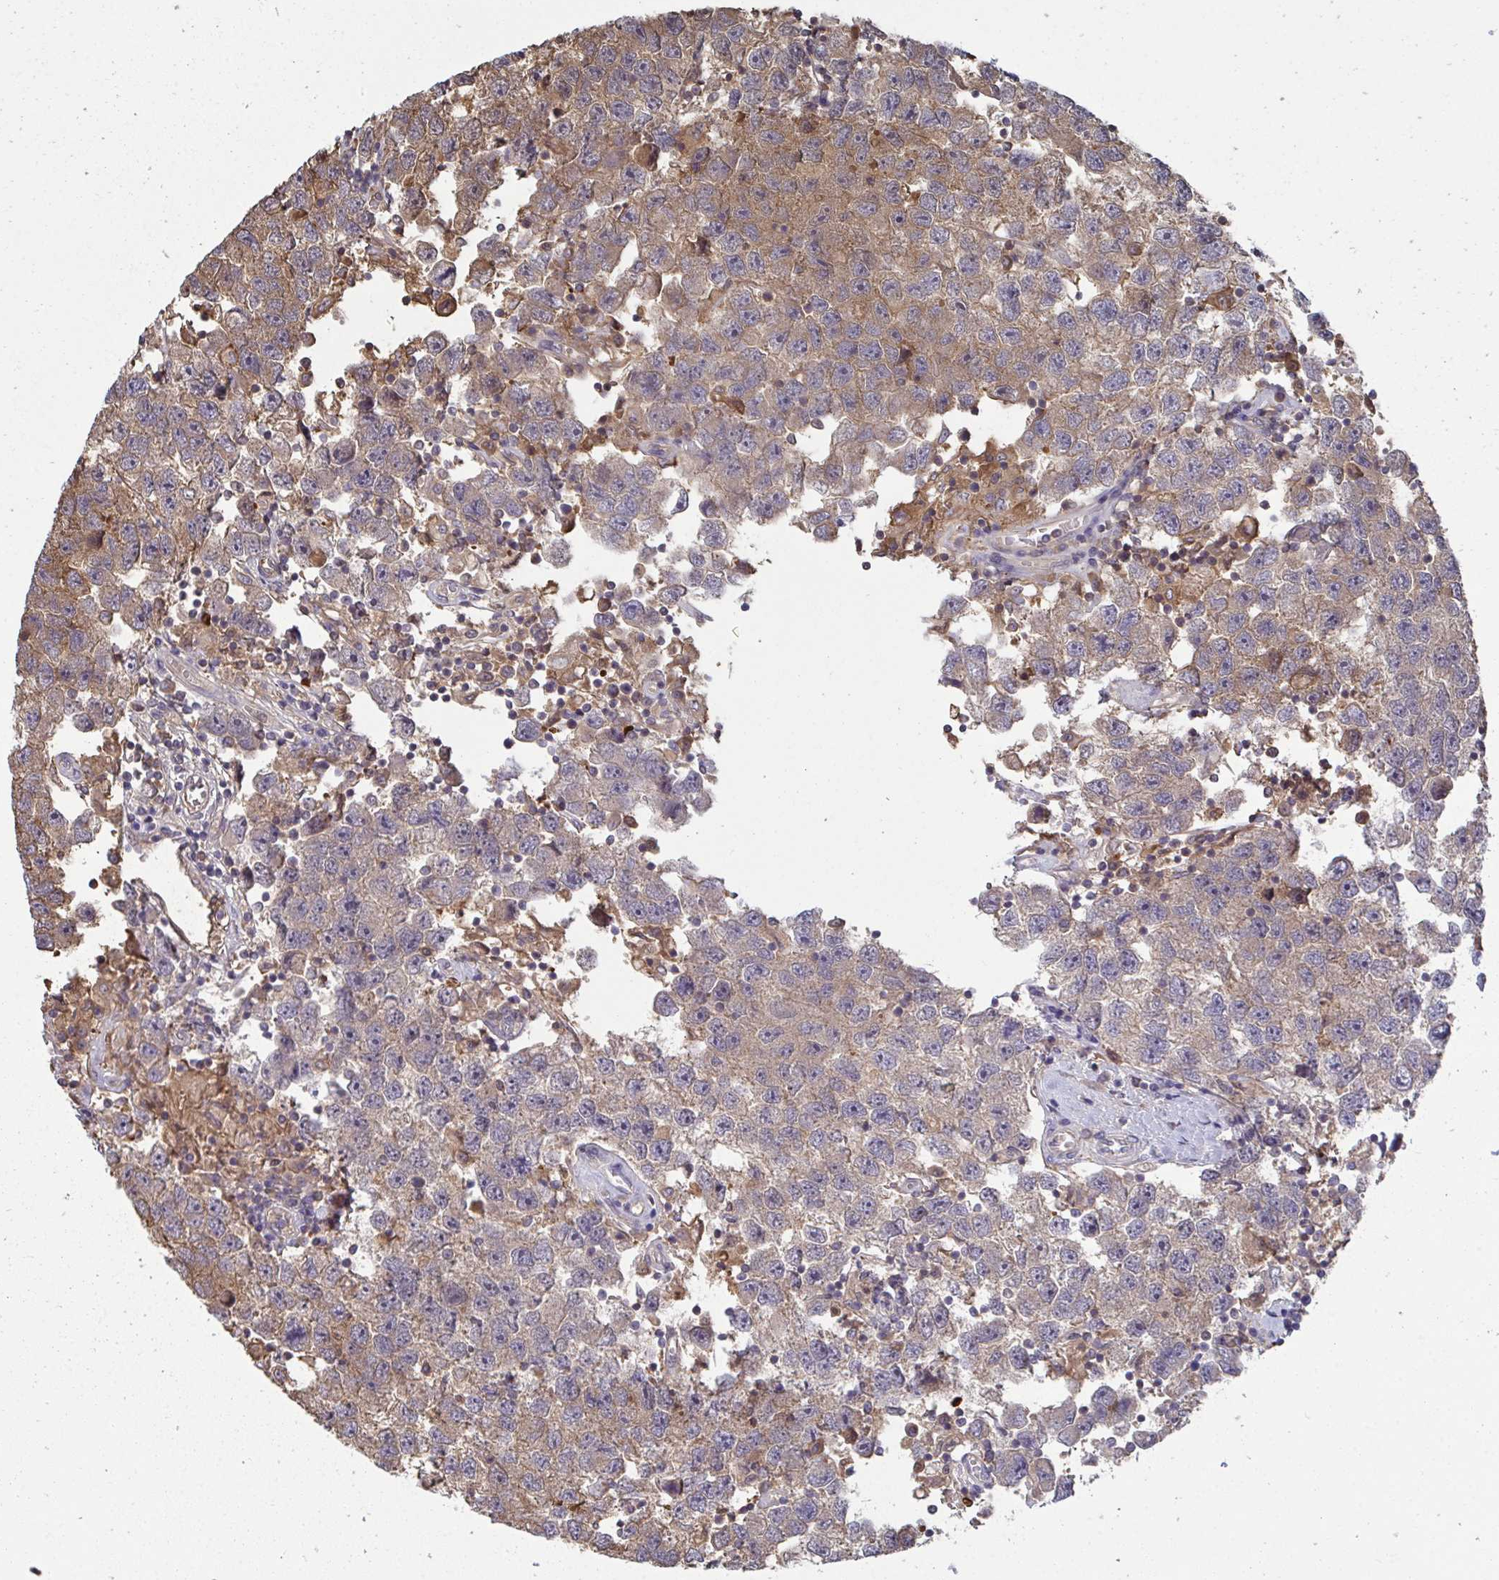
{"staining": {"intensity": "moderate", "quantity": ">75%", "location": "cytoplasmic/membranous"}, "tissue": "testis cancer", "cell_type": "Tumor cells", "image_type": "cancer", "snomed": [{"axis": "morphology", "description": "Seminoma, NOS"}, {"axis": "topography", "description": "Testis"}], "caption": "Tumor cells demonstrate moderate cytoplasmic/membranous staining in about >75% of cells in seminoma (testis).", "gene": "TTC9C", "patient": {"sex": "male", "age": 26}}